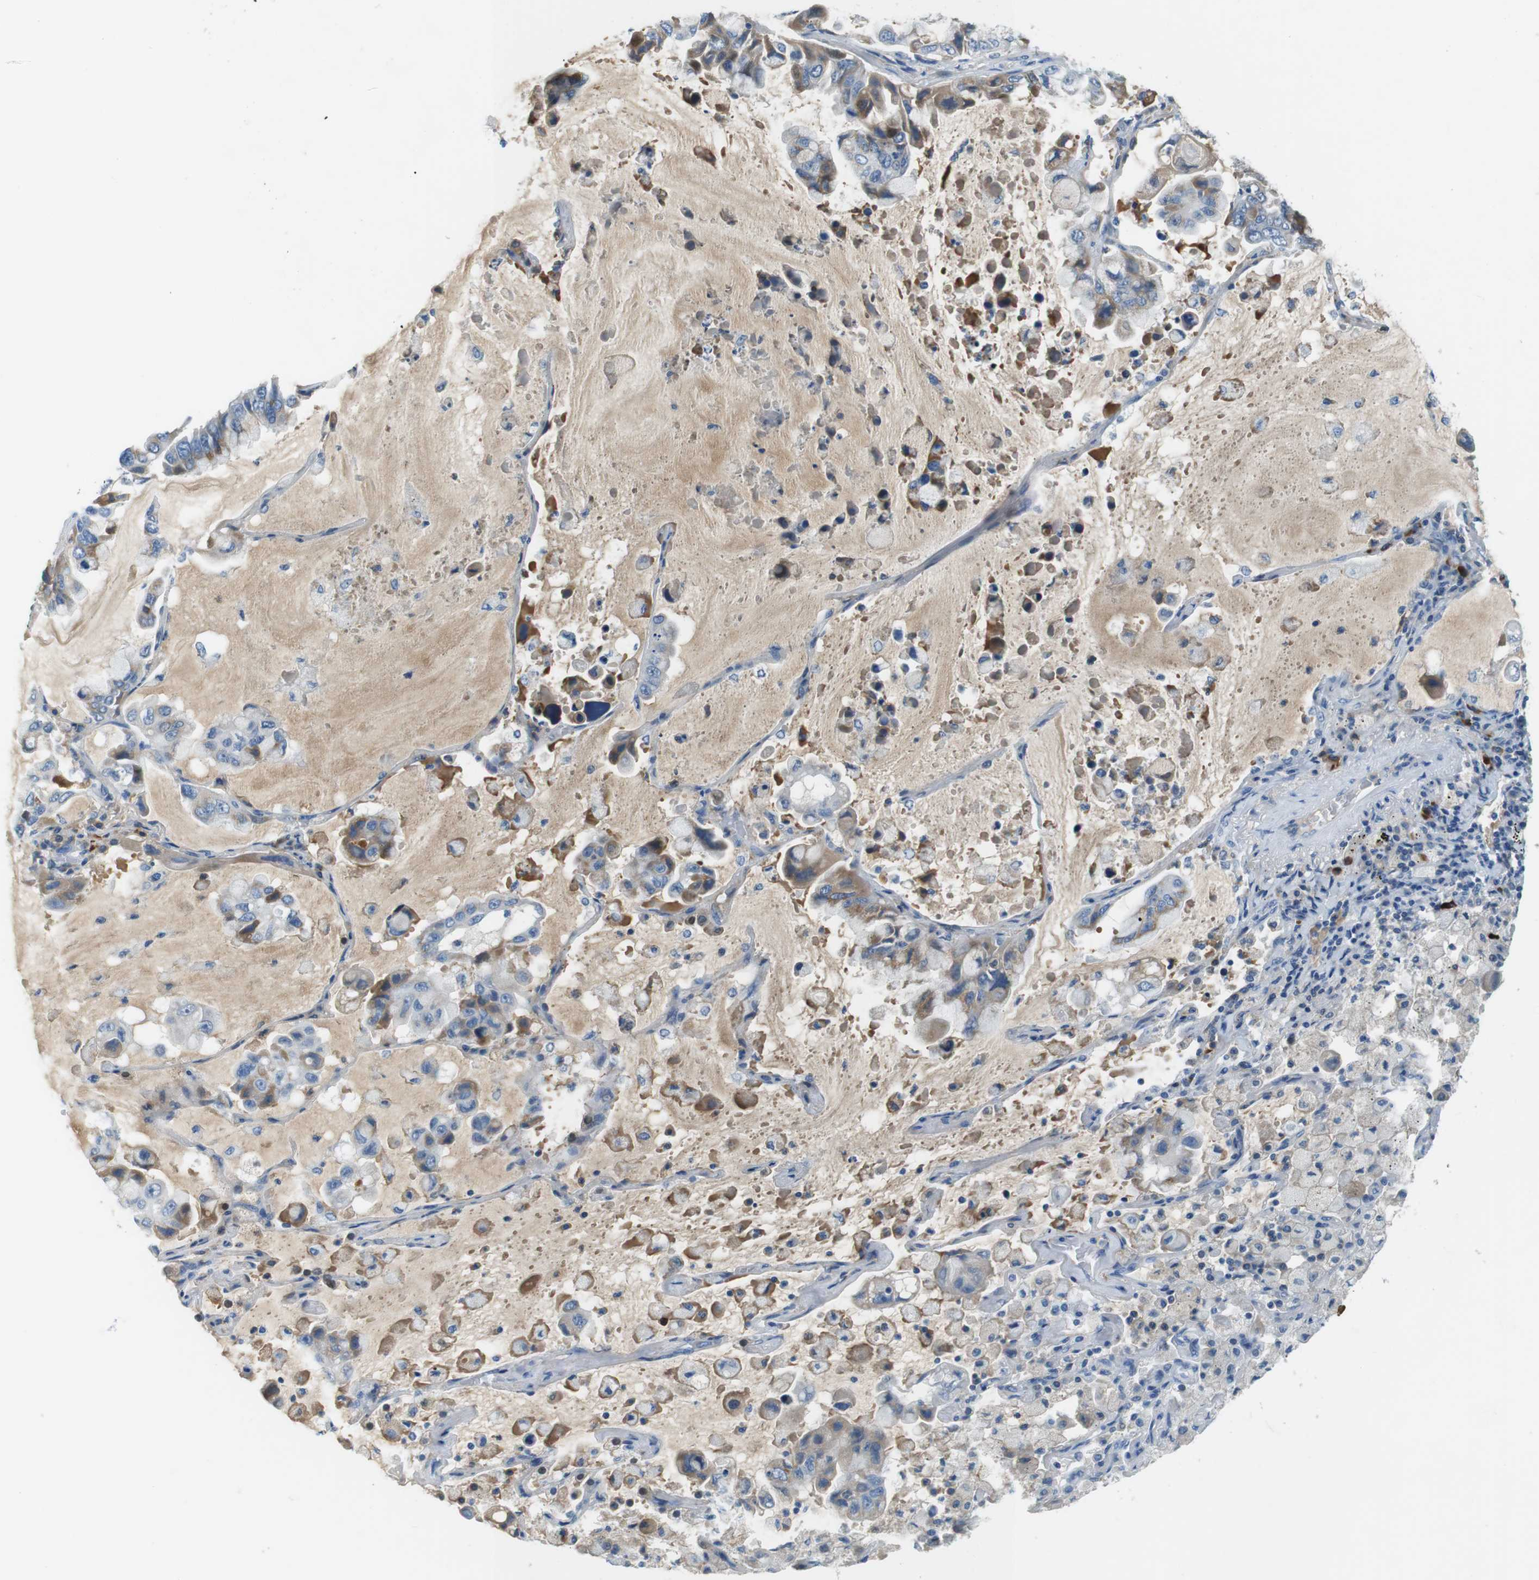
{"staining": {"intensity": "moderate", "quantity": ">75%", "location": "cytoplasmic/membranous"}, "tissue": "lung cancer", "cell_type": "Tumor cells", "image_type": "cancer", "snomed": [{"axis": "morphology", "description": "Adenocarcinoma, NOS"}, {"axis": "topography", "description": "Lung"}], "caption": "This is an image of IHC staining of adenocarcinoma (lung), which shows moderate positivity in the cytoplasmic/membranous of tumor cells.", "gene": "SLC35A3", "patient": {"sex": "male", "age": 64}}